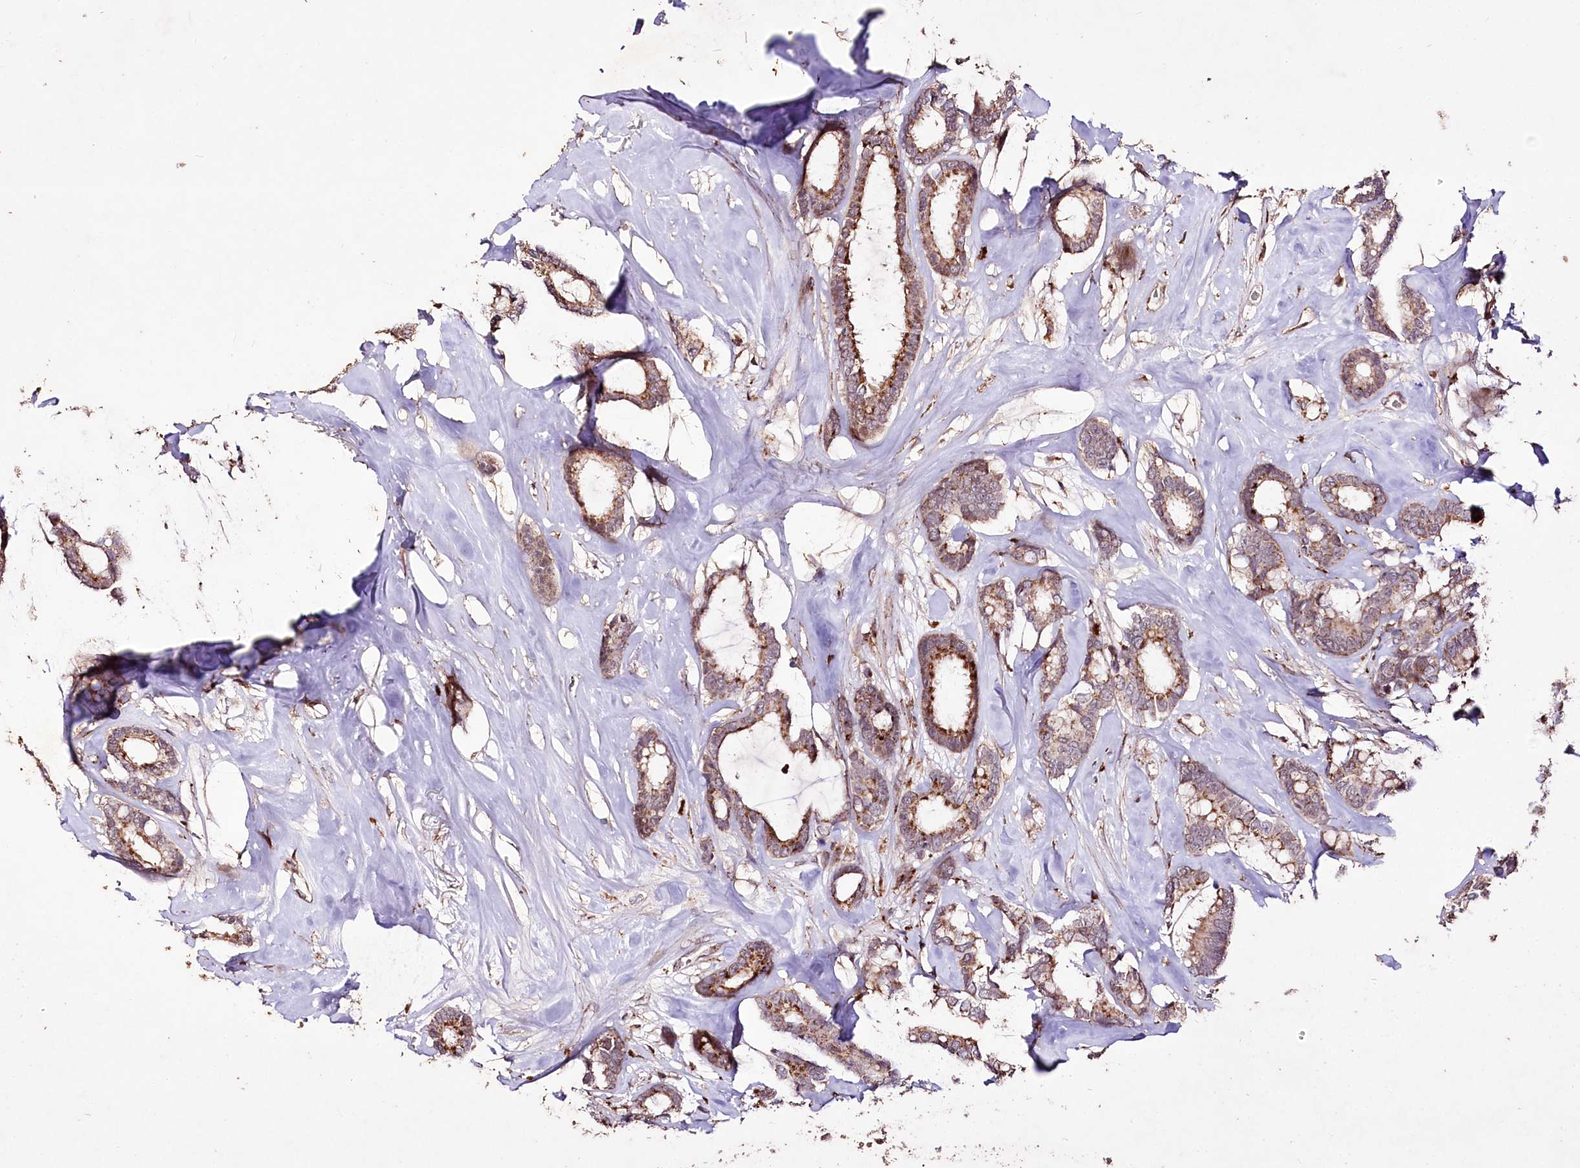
{"staining": {"intensity": "moderate", "quantity": ">75%", "location": "cytoplasmic/membranous"}, "tissue": "breast cancer", "cell_type": "Tumor cells", "image_type": "cancer", "snomed": [{"axis": "morphology", "description": "Duct carcinoma"}, {"axis": "topography", "description": "Breast"}], "caption": "The immunohistochemical stain highlights moderate cytoplasmic/membranous positivity in tumor cells of infiltrating ductal carcinoma (breast) tissue. The protein of interest is stained brown, and the nuclei are stained in blue (DAB (3,3'-diaminobenzidine) IHC with brightfield microscopy, high magnification).", "gene": "CARD19", "patient": {"sex": "female", "age": 87}}